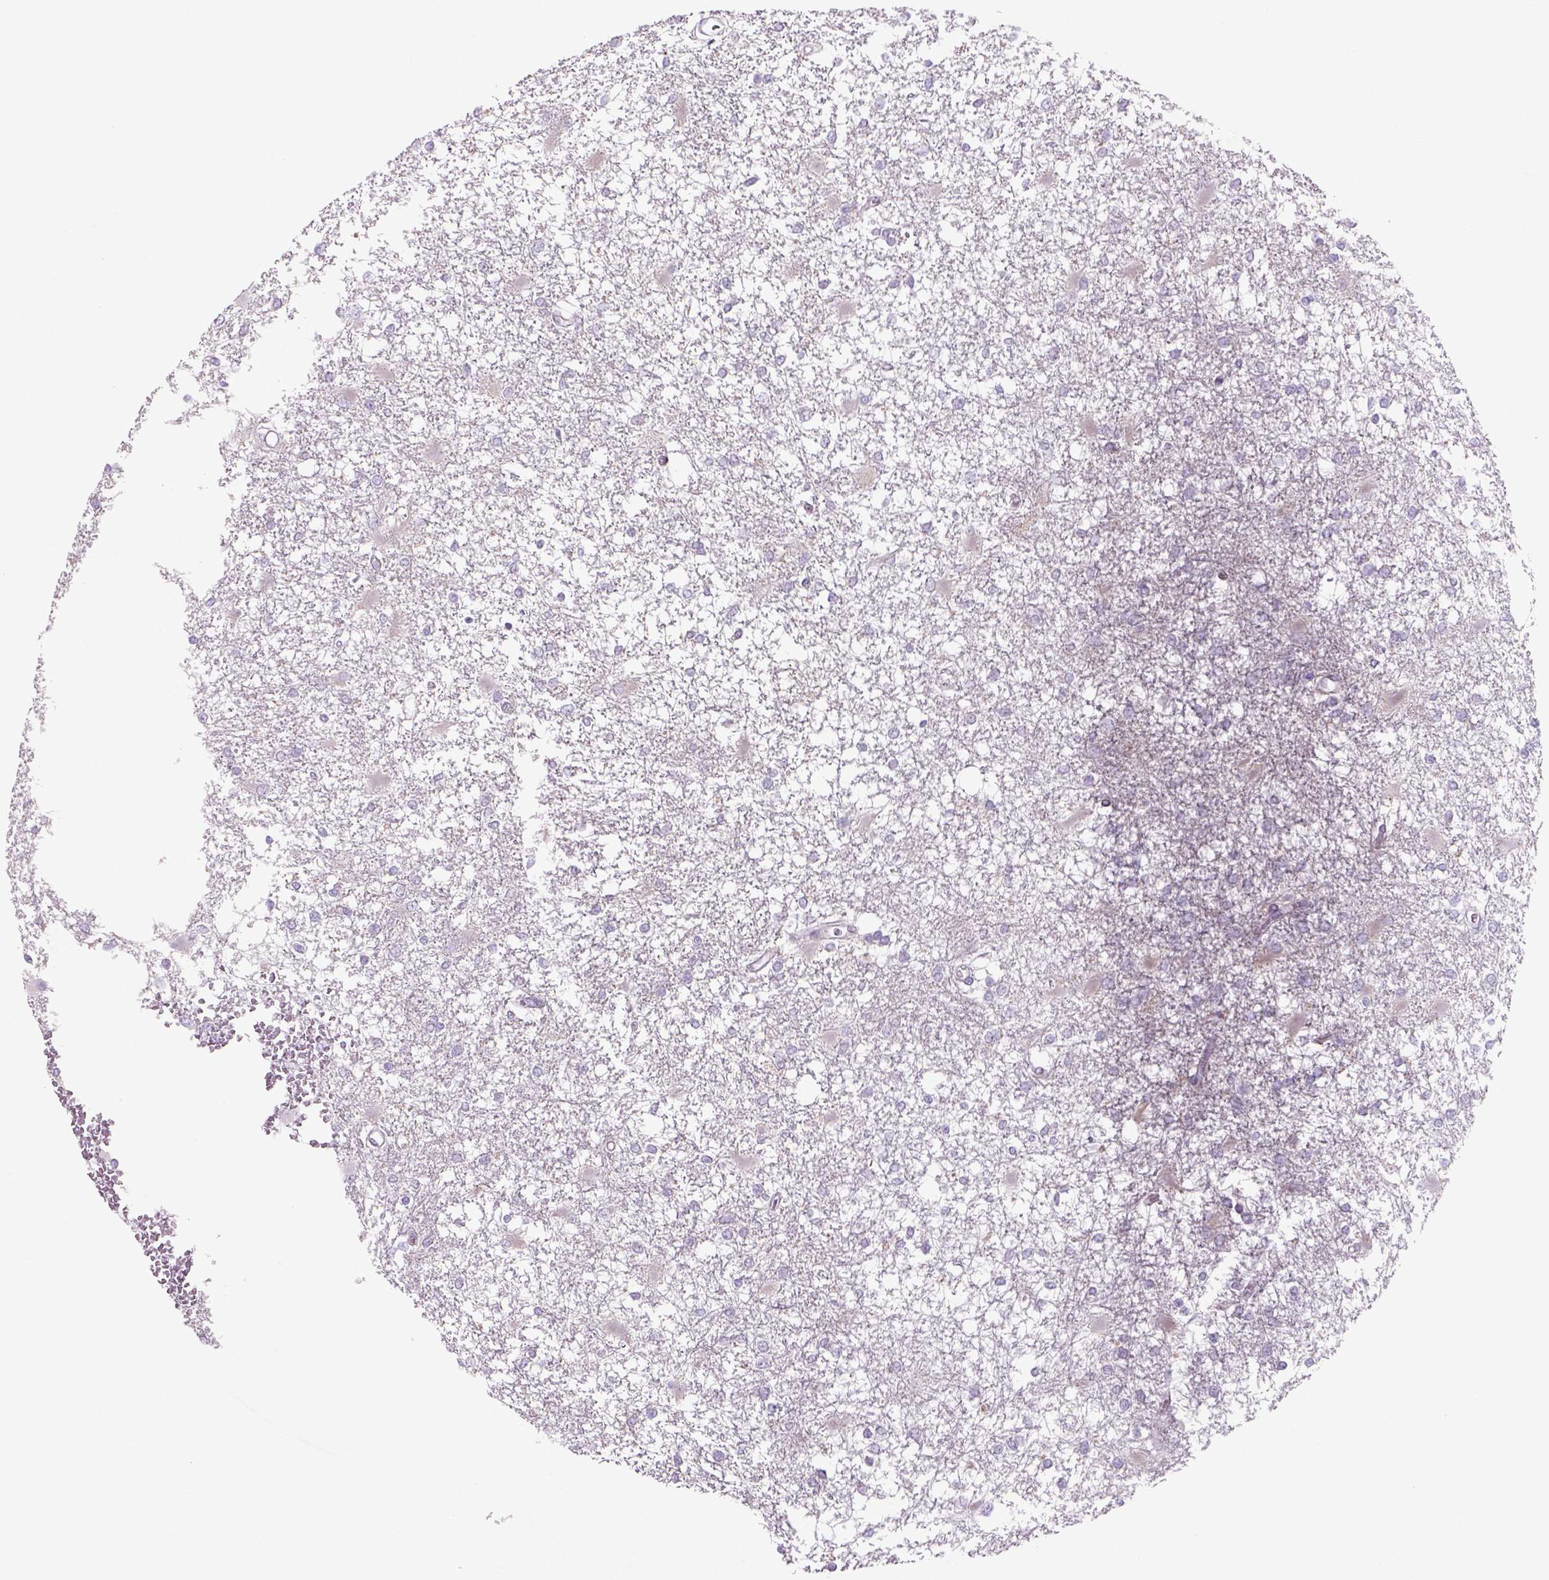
{"staining": {"intensity": "negative", "quantity": "none", "location": "none"}, "tissue": "glioma", "cell_type": "Tumor cells", "image_type": "cancer", "snomed": [{"axis": "morphology", "description": "Glioma, malignant, High grade"}, {"axis": "topography", "description": "Cerebral cortex"}], "caption": "Immunohistochemistry micrograph of glioma stained for a protein (brown), which exhibits no positivity in tumor cells.", "gene": "ADGRV1", "patient": {"sex": "male", "age": 79}}